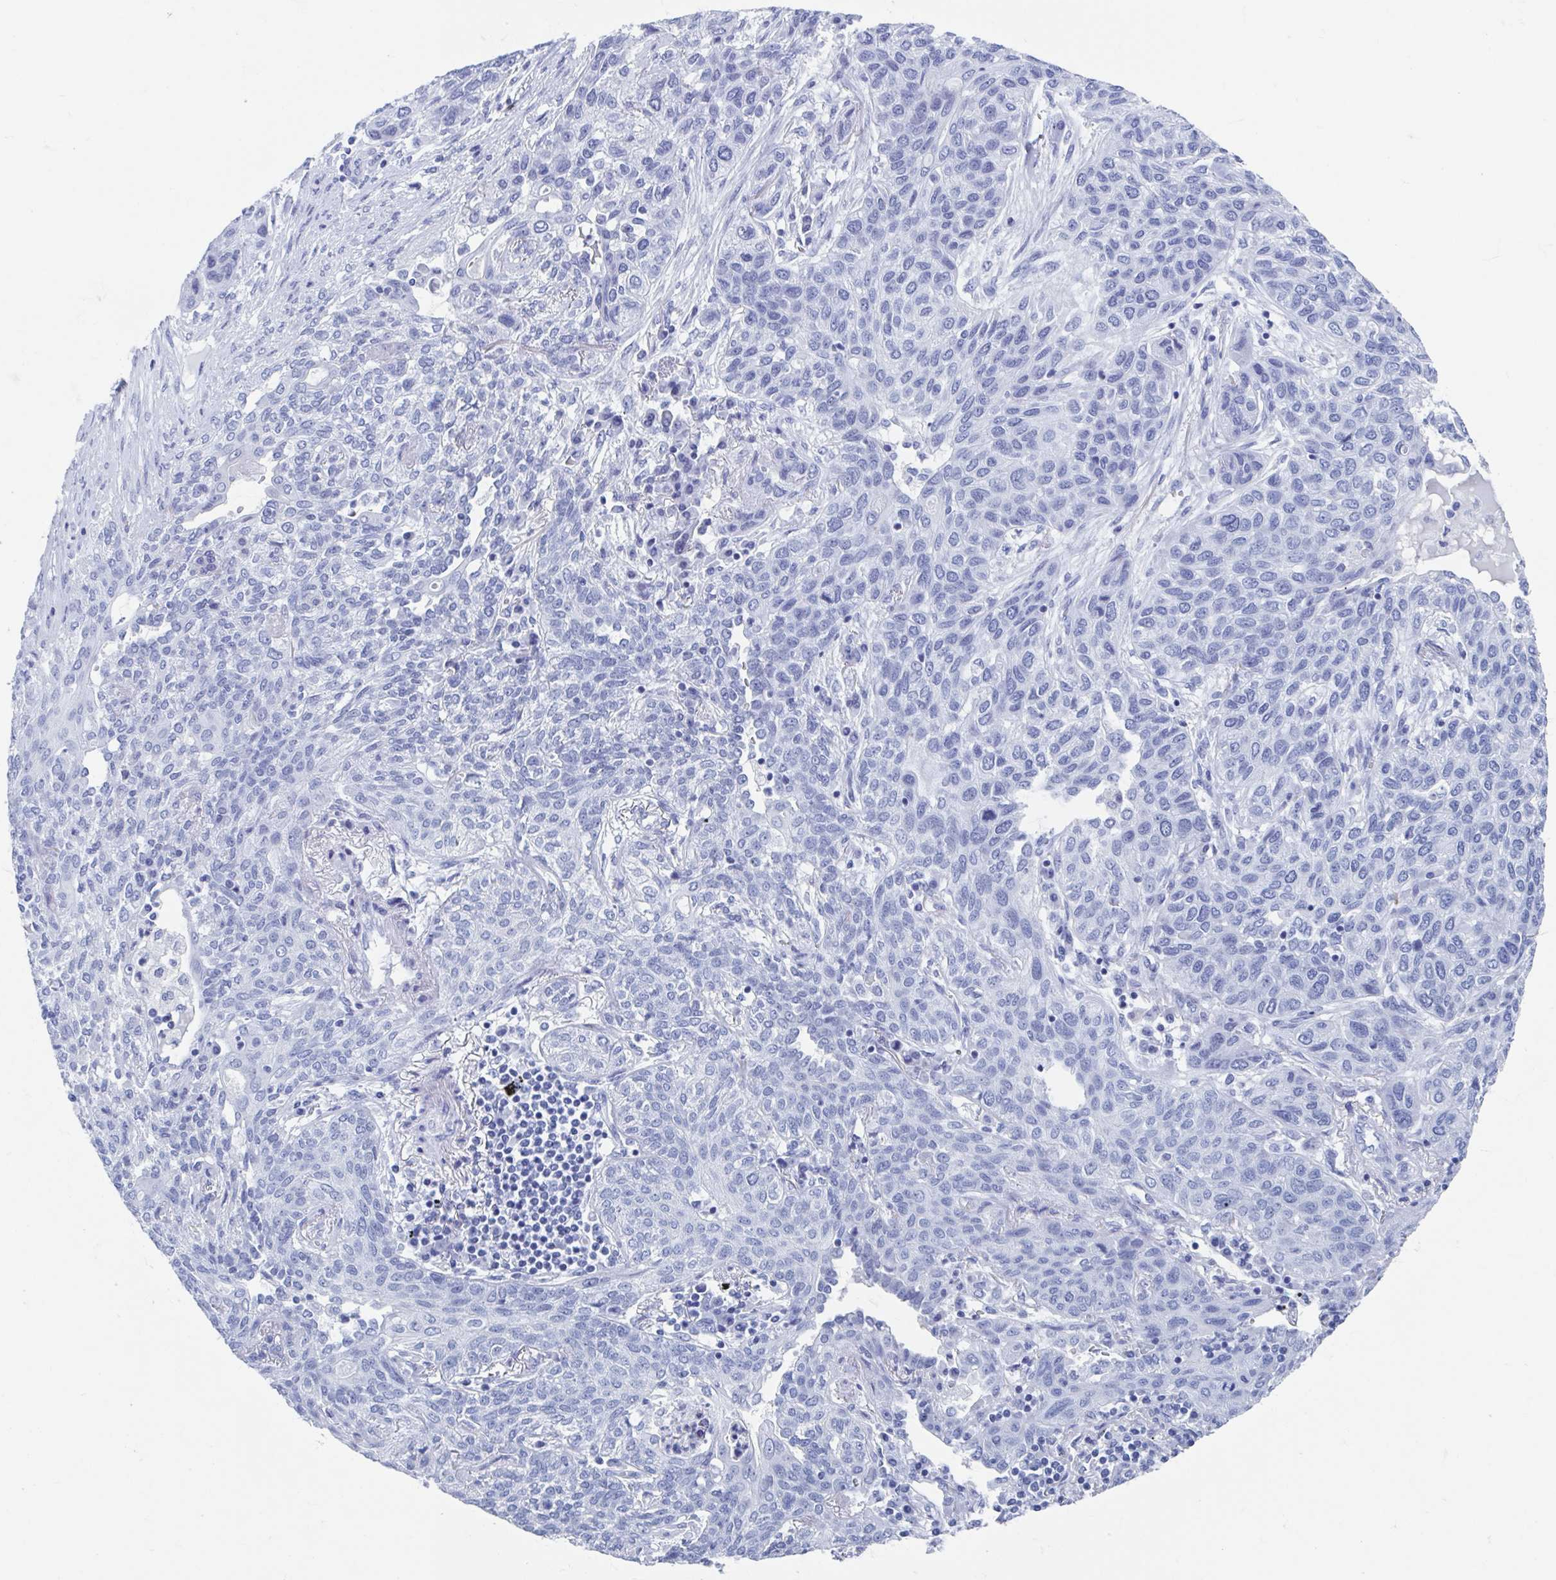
{"staining": {"intensity": "negative", "quantity": "none", "location": "none"}, "tissue": "lung cancer", "cell_type": "Tumor cells", "image_type": "cancer", "snomed": [{"axis": "morphology", "description": "Squamous cell carcinoma, NOS"}, {"axis": "topography", "description": "Lung"}], "caption": "Tumor cells are negative for protein expression in human squamous cell carcinoma (lung).", "gene": "C10orf53", "patient": {"sex": "female", "age": 70}}